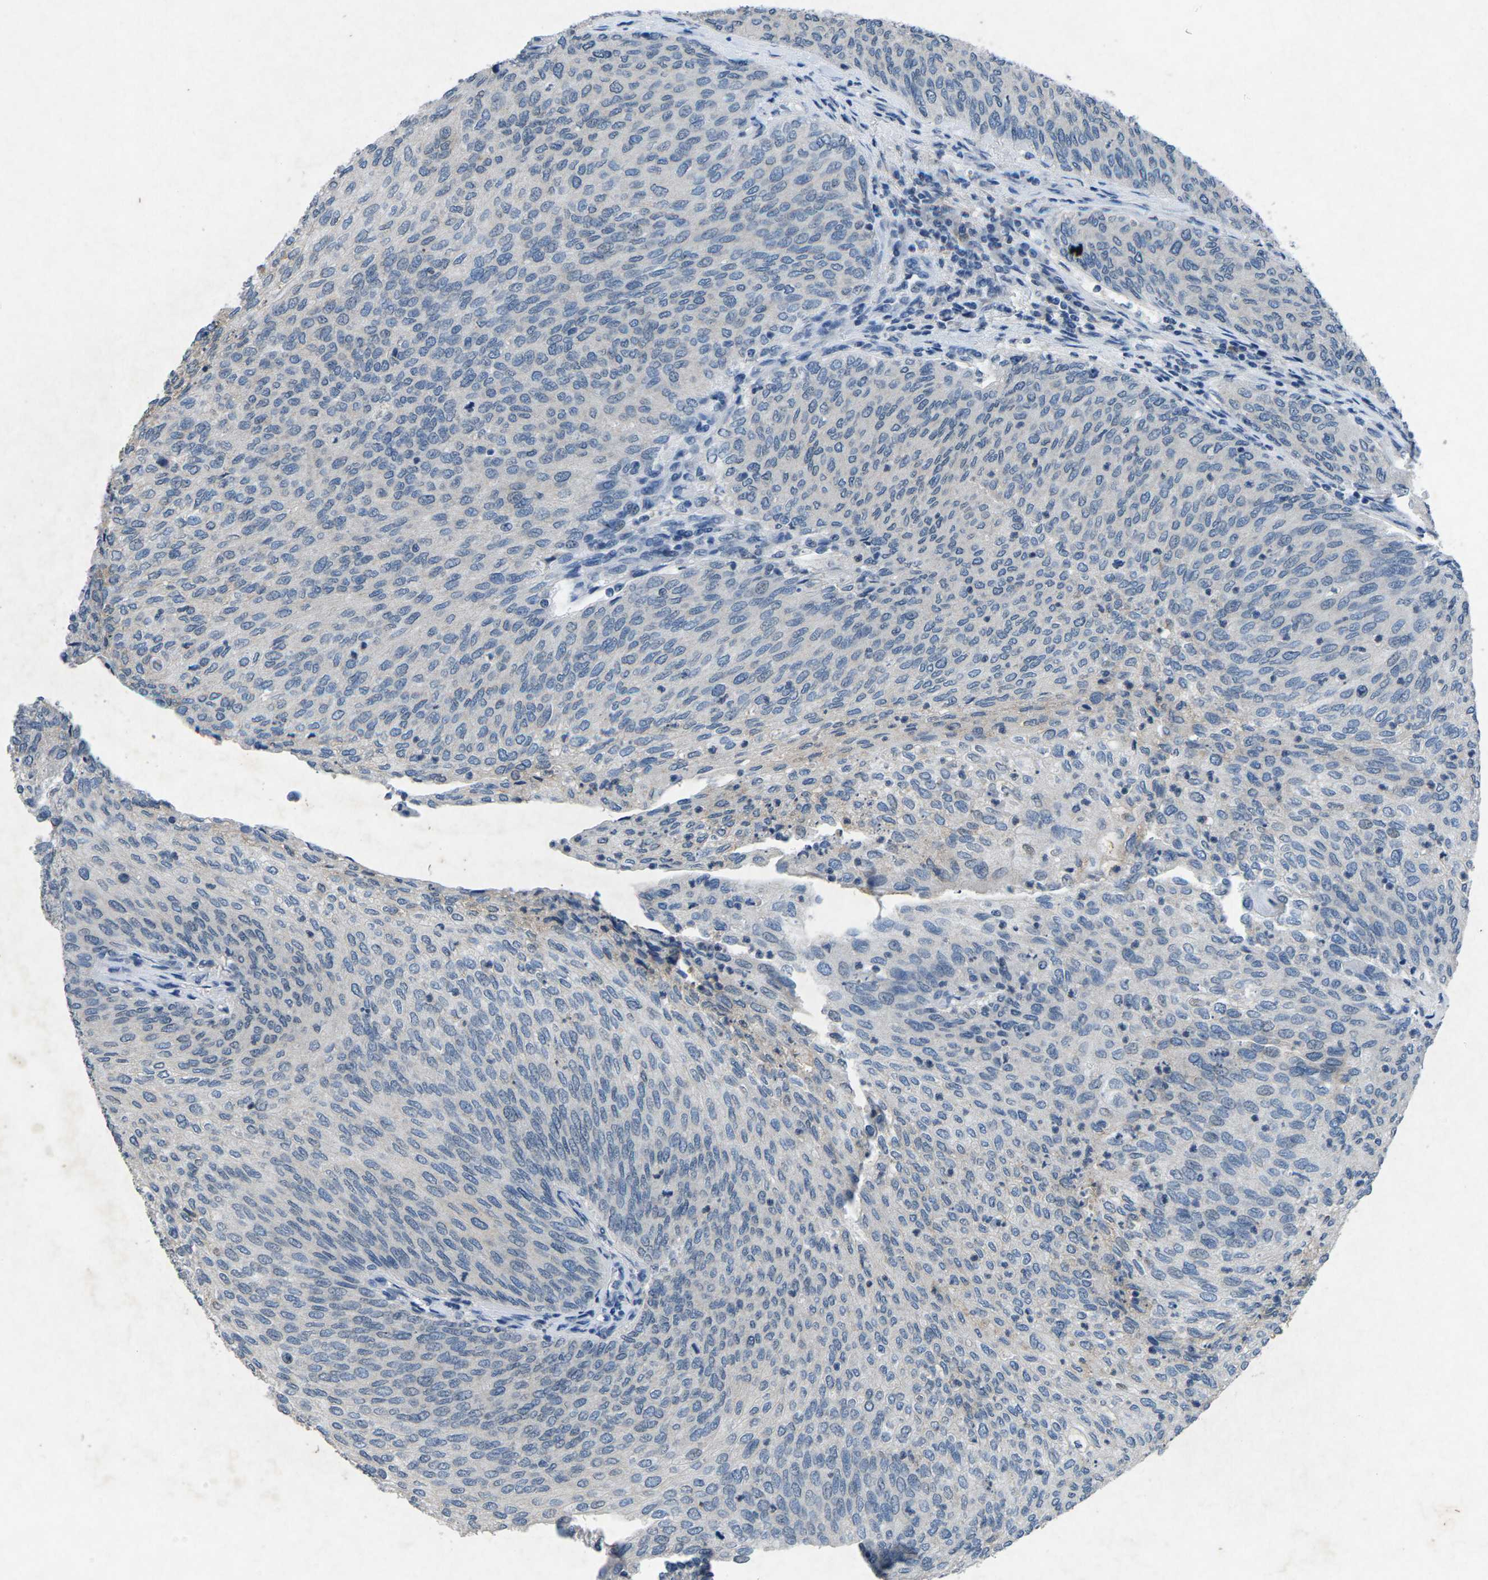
{"staining": {"intensity": "negative", "quantity": "none", "location": "none"}, "tissue": "urothelial cancer", "cell_type": "Tumor cells", "image_type": "cancer", "snomed": [{"axis": "morphology", "description": "Urothelial carcinoma, Low grade"}, {"axis": "topography", "description": "Urinary bladder"}], "caption": "The micrograph demonstrates no staining of tumor cells in low-grade urothelial carcinoma.", "gene": "PLG", "patient": {"sex": "female", "age": 79}}